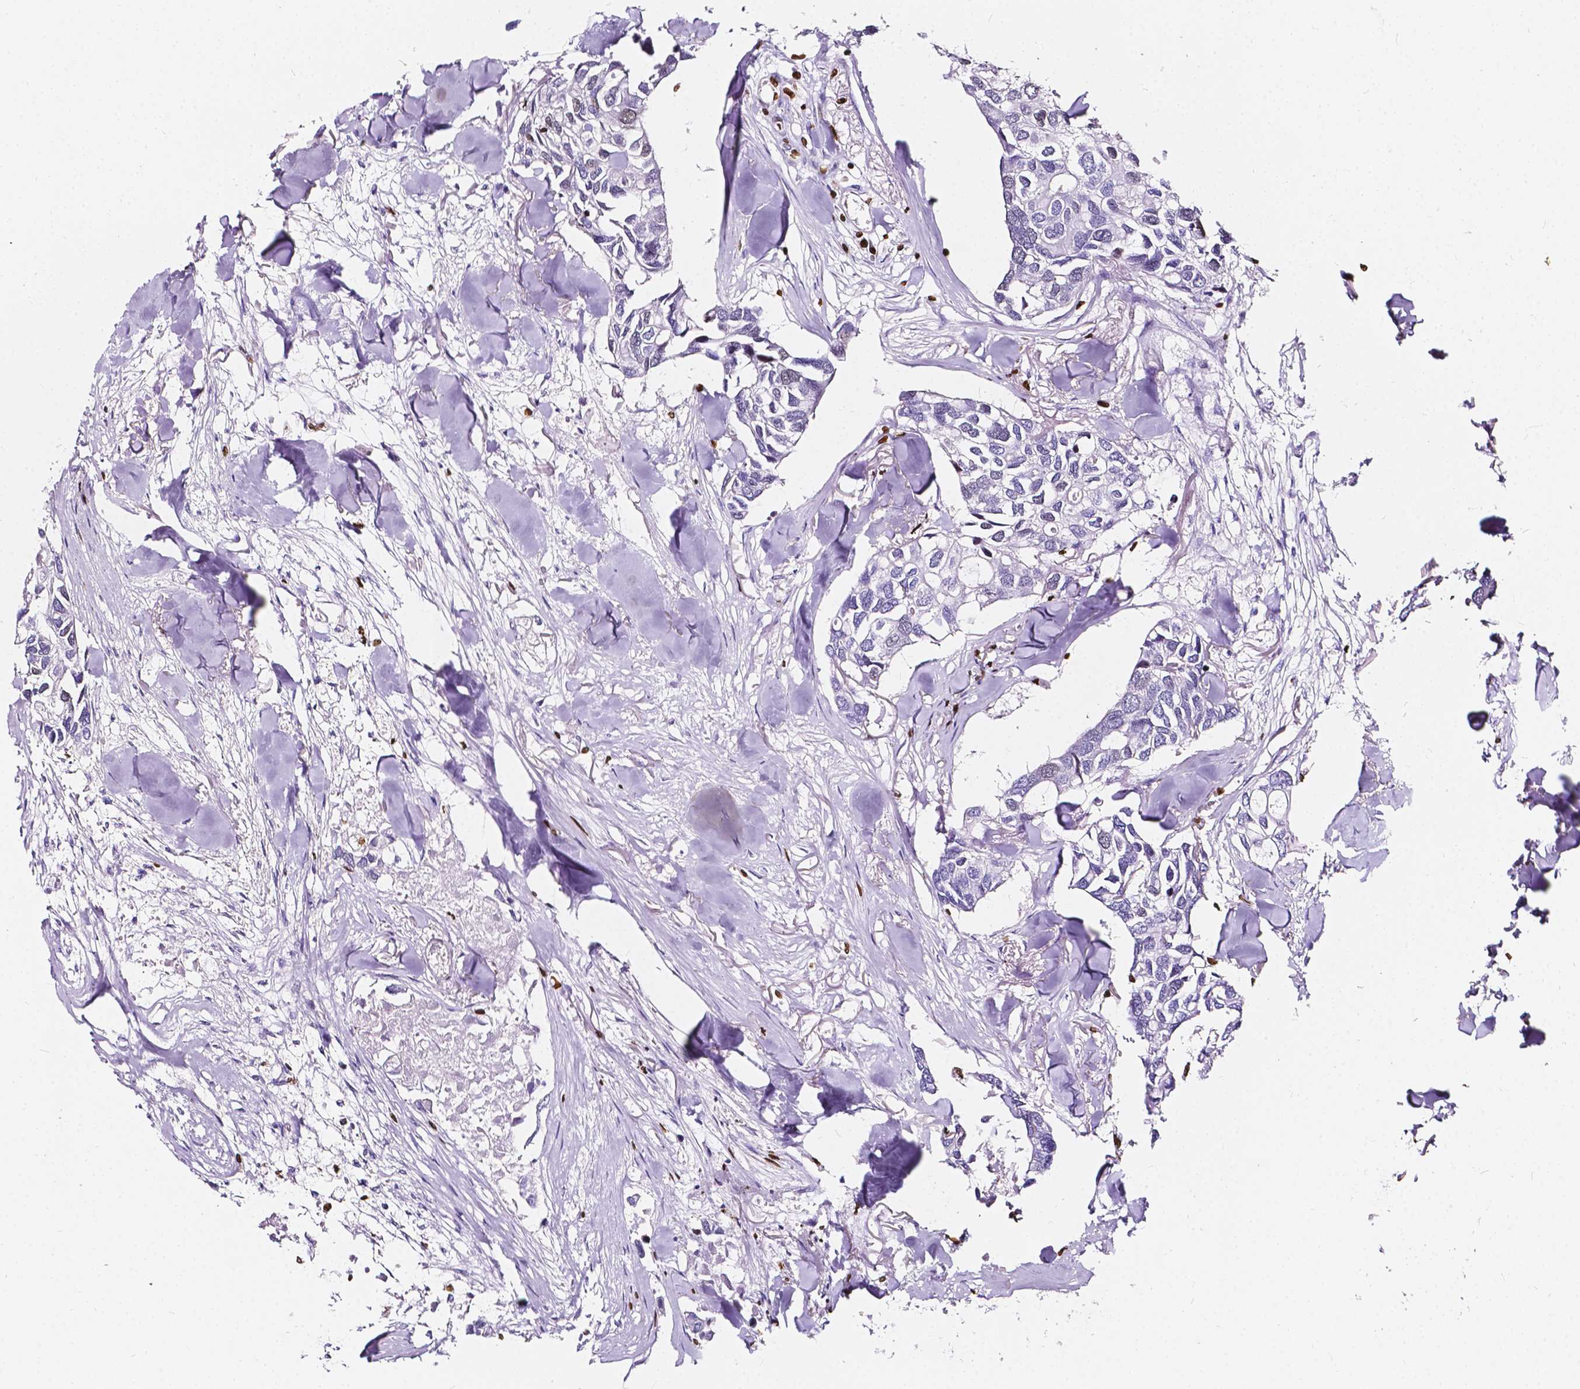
{"staining": {"intensity": "negative", "quantity": "none", "location": "none"}, "tissue": "breast cancer", "cell_type": "Tumor cells", "image_type": "cancer", "snomed": [{"axis": "morphology", "description": "Duct carcinoma"}, {"axis": "topography", "description": "Breast"}], "caption": "This micrograph is of intraductal carcinoma (breast) stained with immunohistochemistry to label a protein in brown with the nuclei are counter-stained blue. There is no staining in tumor cells. (DAB immunohistochemistry with hematoxylin counter stain).", "gene": "CBY3", "patient": {"sex": "female", "age": 83}}